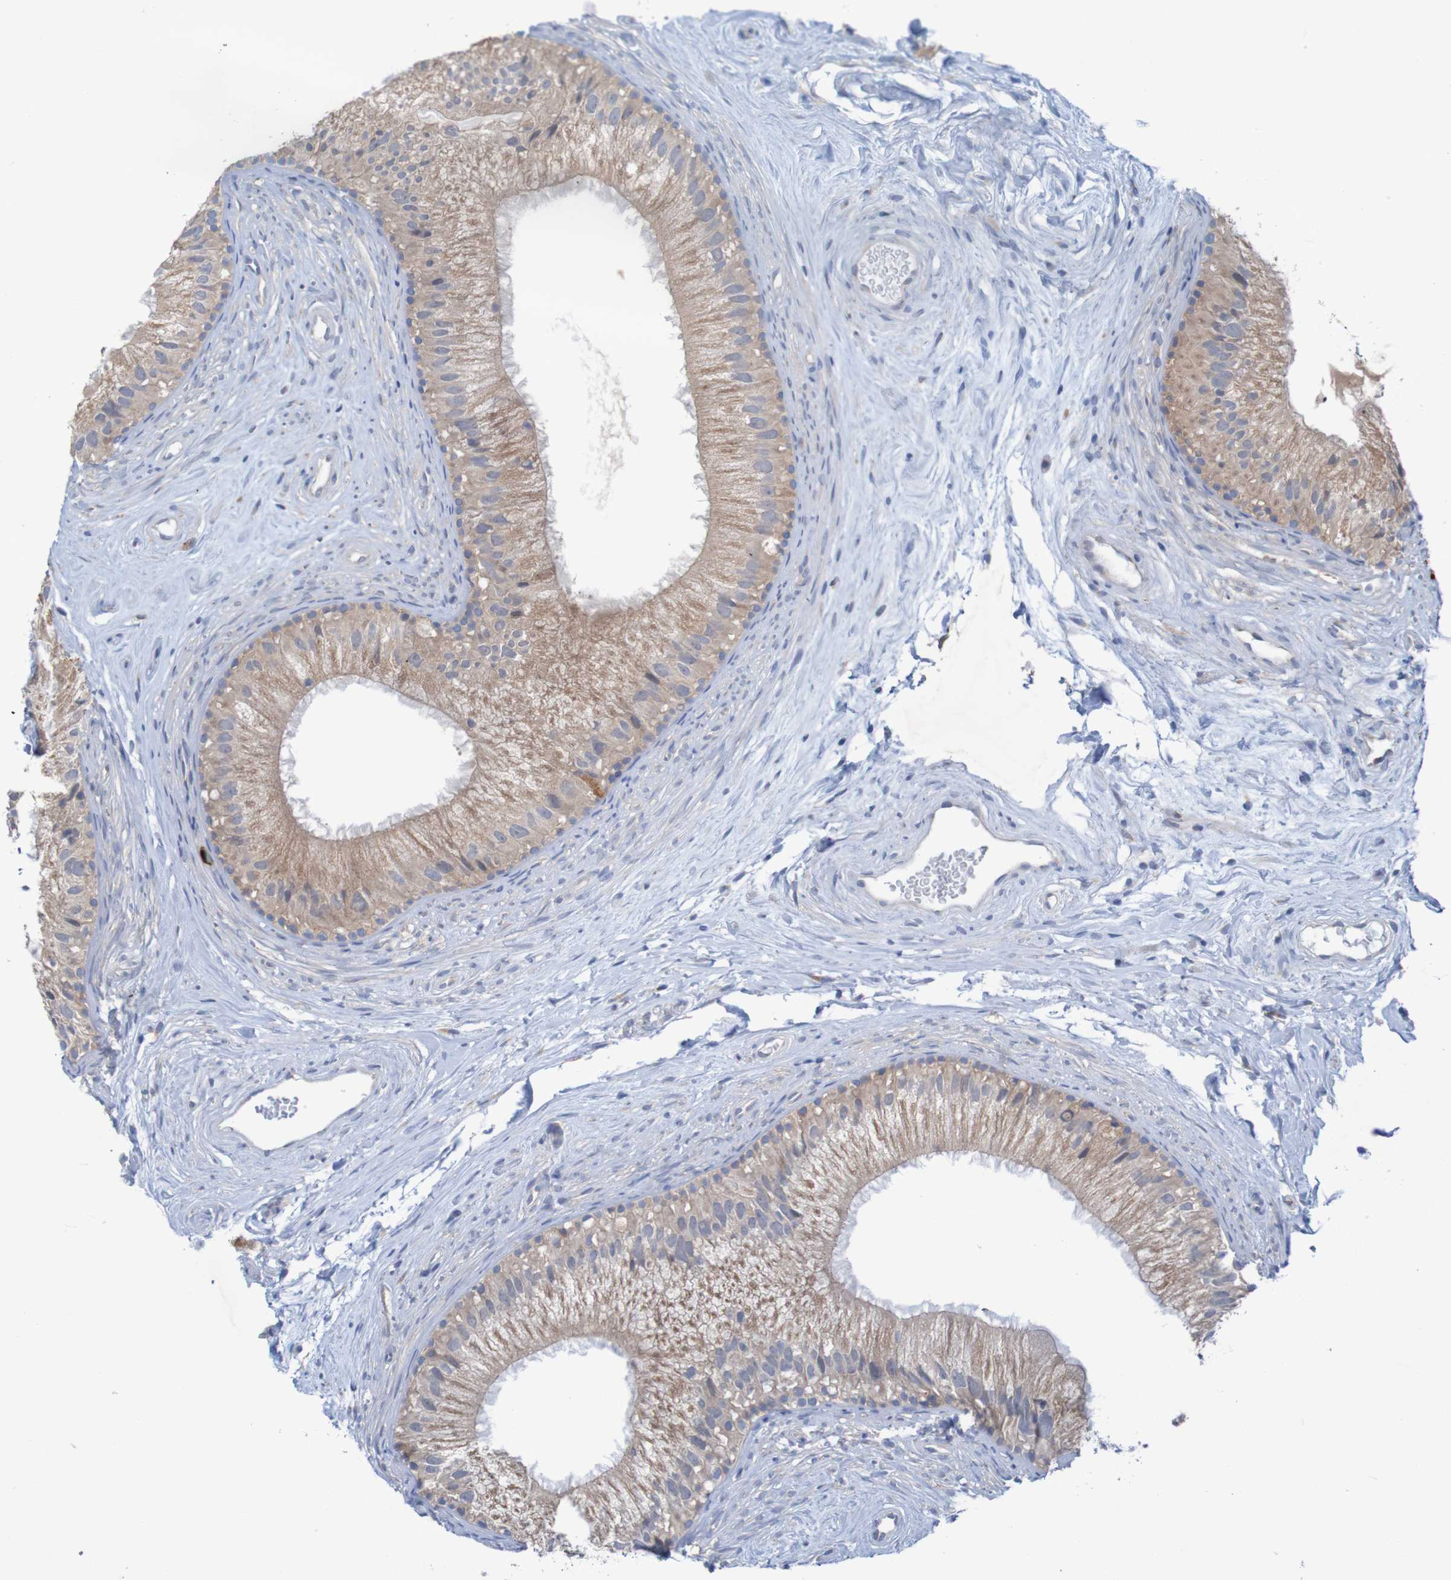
{"staining": {"intensity": "weak", "quantity": ">75%", "location": "cytoplasmic/membranous"}, "tissue": "epididymis", "cell_type": "Glandular cells", "image_type": "normal", "snomed": [{"axis": "morphology", "description": "Normal tissue, NOS"}, {"axis": "topography", "description": "Epididymis"}], "caption": "Normal epididymis shows weak cytoplasmic/membranous positivity in about >75% of glandular cells The protein is stained brown, and the nuclei are stained in blue (DAB (3,3'-diaminobenzidine) IHC with brightfield microscopy, high magnification)..", "gene": "PARP4", "patient": {"sex": "male", "age": 56}}